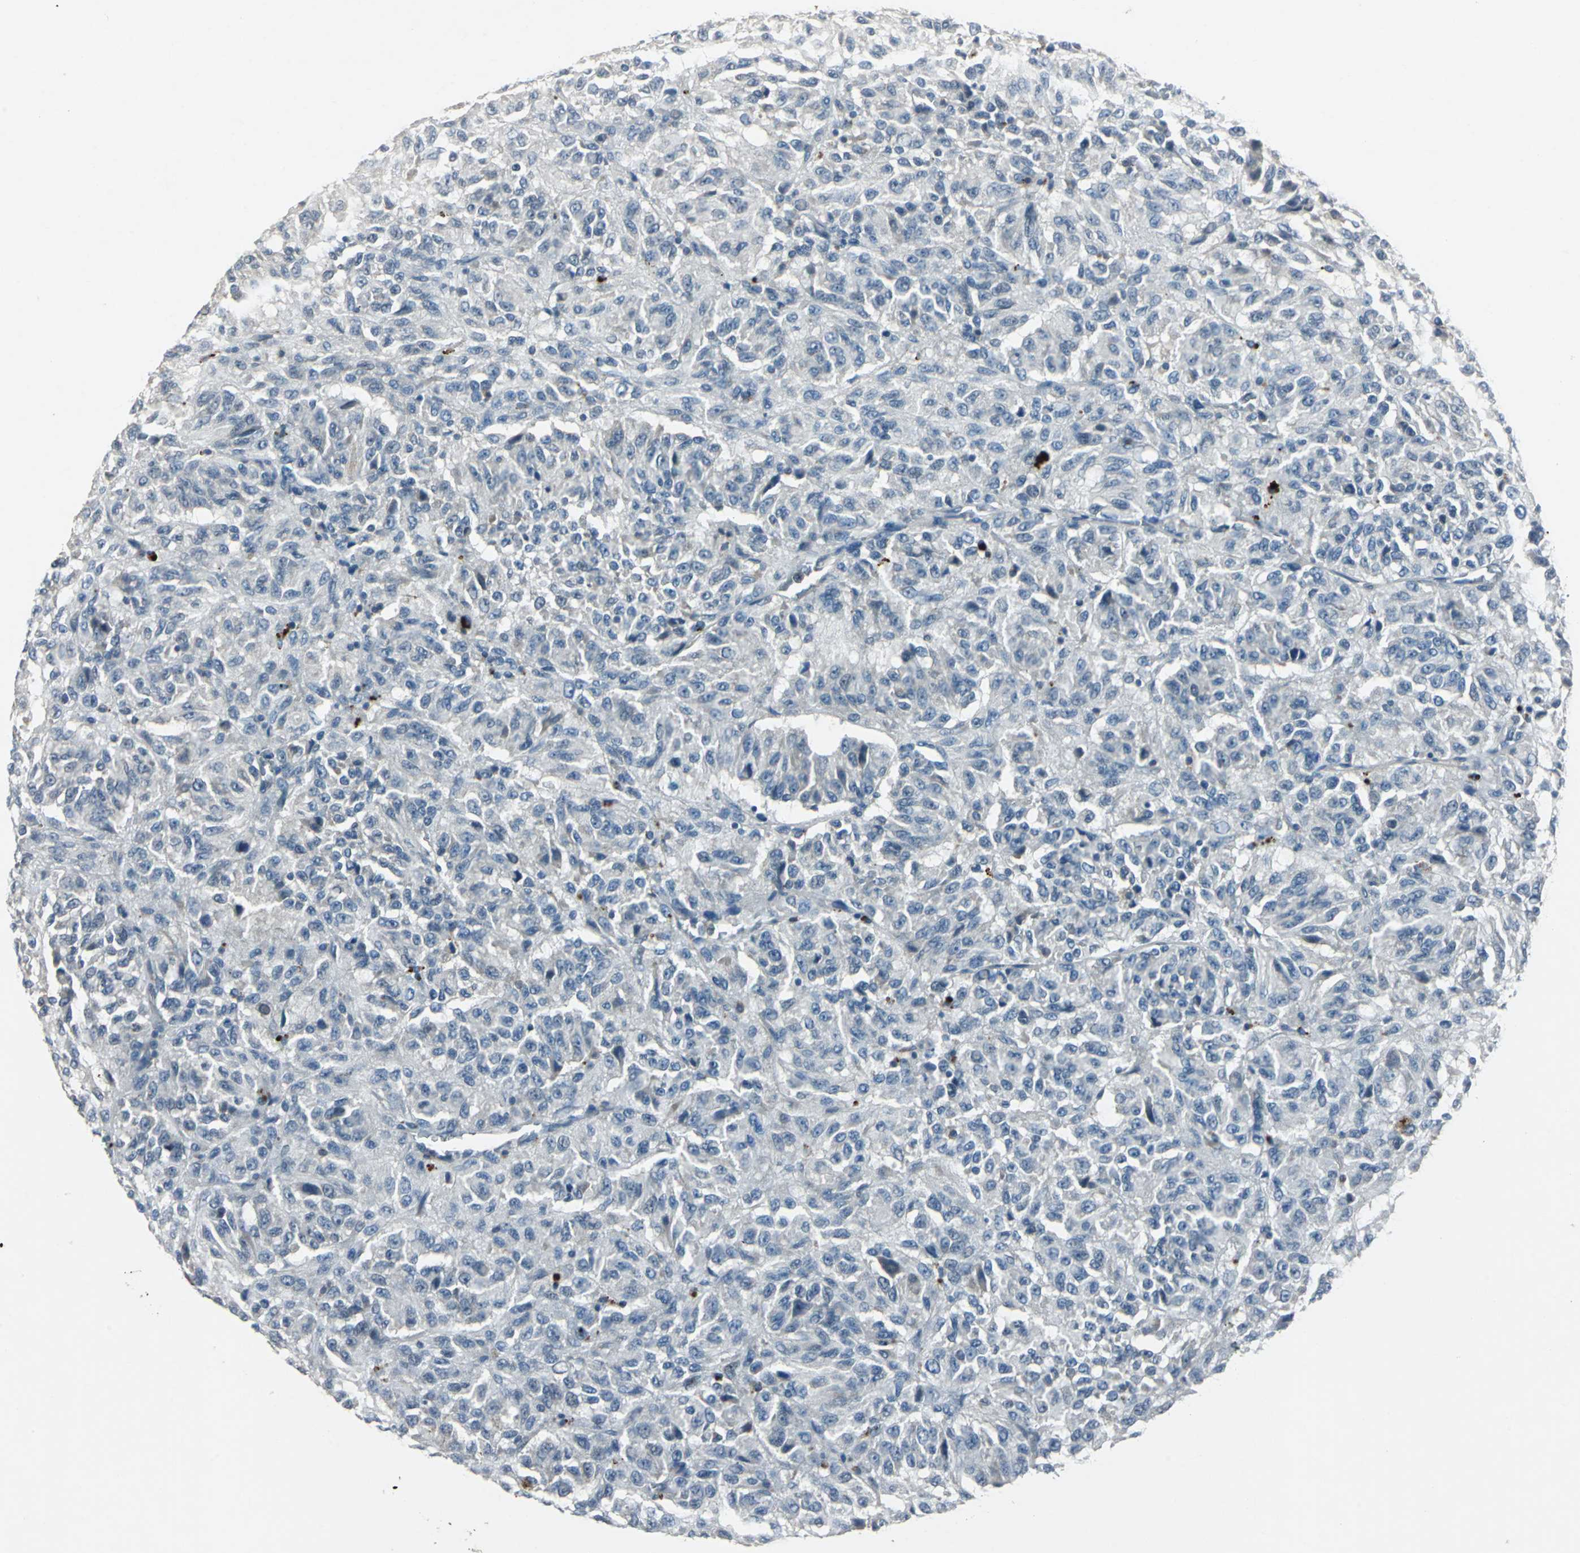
{"staining": {"intensity": "negative", "quantity": "none", "location": "none"}, "tissue": "melanoma", "cell_type": "Tumor cells", "image_type": "cancer", "snomed": [{"axis": "morphology", "description": "Malignant melanoma, Metastatic site"}, {"axis": "topography", "description": "Lung"}], "caption": "Micrograph shows no significant protein expression in tumor cells of melanoma. Nuclei are stained in blue.", "gene": "SLC2A13", "patient": {"sex": "male", "age": 64}}